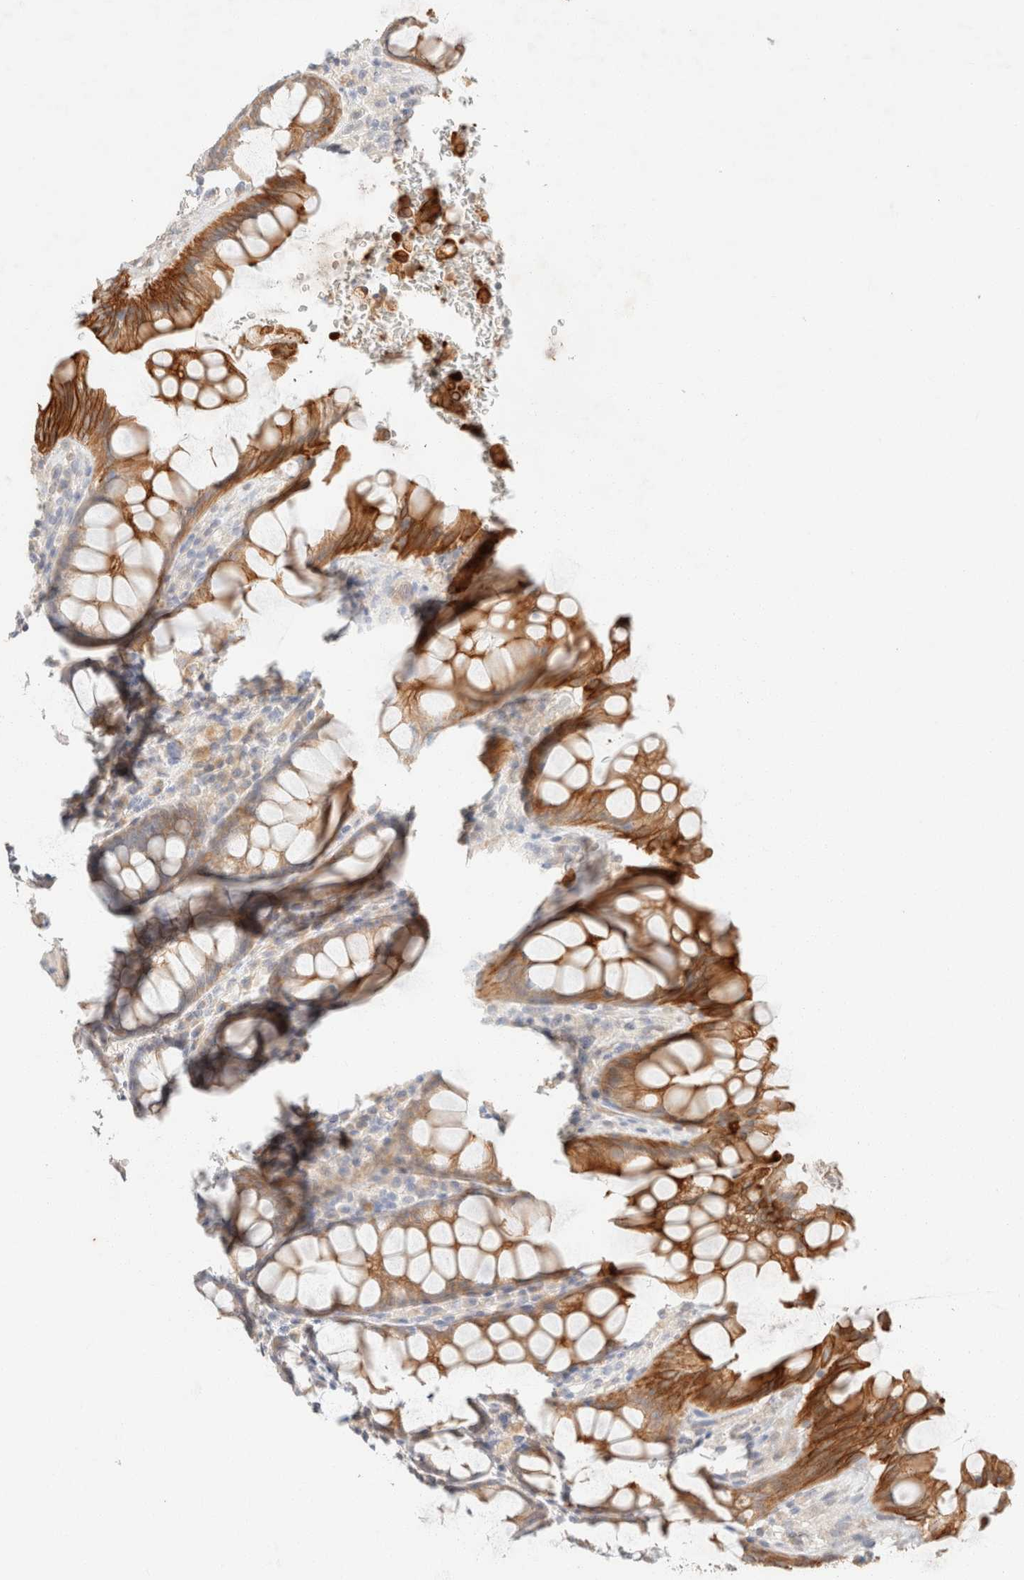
{"staining": {"intensity": "strong", "quantity": ">75%", "location": "cytoplasmic/membranous"}, "tissue": "rectum", "cell_type": "Glandular cells", "image_type": "normal", "snomed": [{"axis": "morphology", "description": "Normal tissue, NOS"}, {"axis": "topography", "description": "Rectum"}], "caption": "Human rectum stained with a brown dye displays strong cytoplasmic/membranous positive positivity in approximately >75% of glandular cells.", "gene": "CSNK1E", "patient": {"sex": "male", "age": 64}}